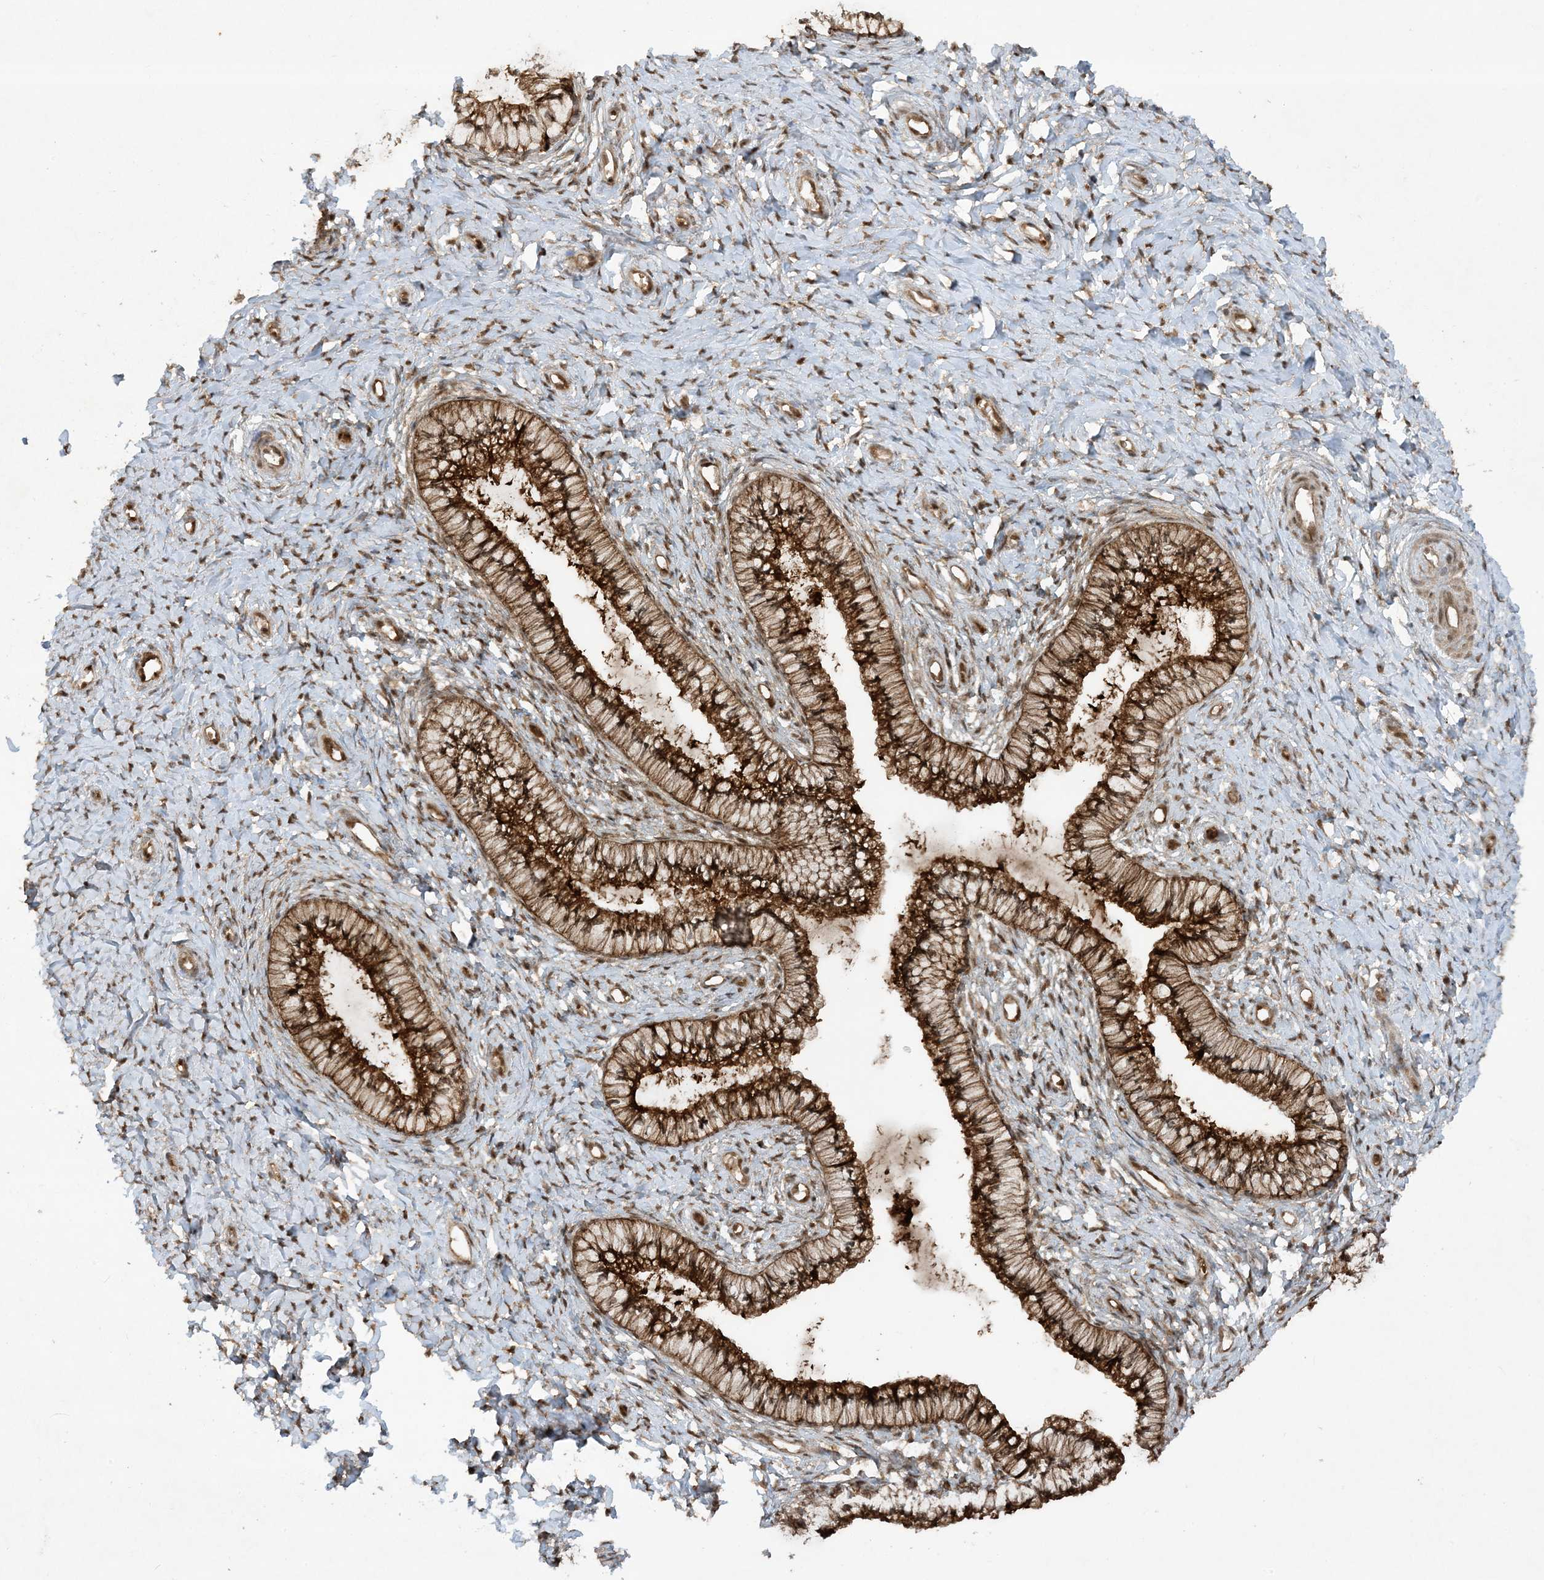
{"staining": {"intensity": "strong", "quantity": ">75%", "location": "cytoplasmic/membranous,nuclear"}, "tissue": "cervix", "cell_type": "Glandular cells", "image_type": "normal", "snomed": [{"axis": "morphology", "description": "Normal tissue, NOS"}, {"axis": "topography", "description": "Cervix"}], "caption": "Cervix was stained to show a protein in brown. There is high levels of strong cytoplasmic/membranous,nuclear expression in approximately >75% of glandular cells. (DAB (3,3'-diaminobenzidine) IHC with brightfield microscopy, high magnification).", "gene": "CERT1", "patient": {"sex": "female", "age": 36}}